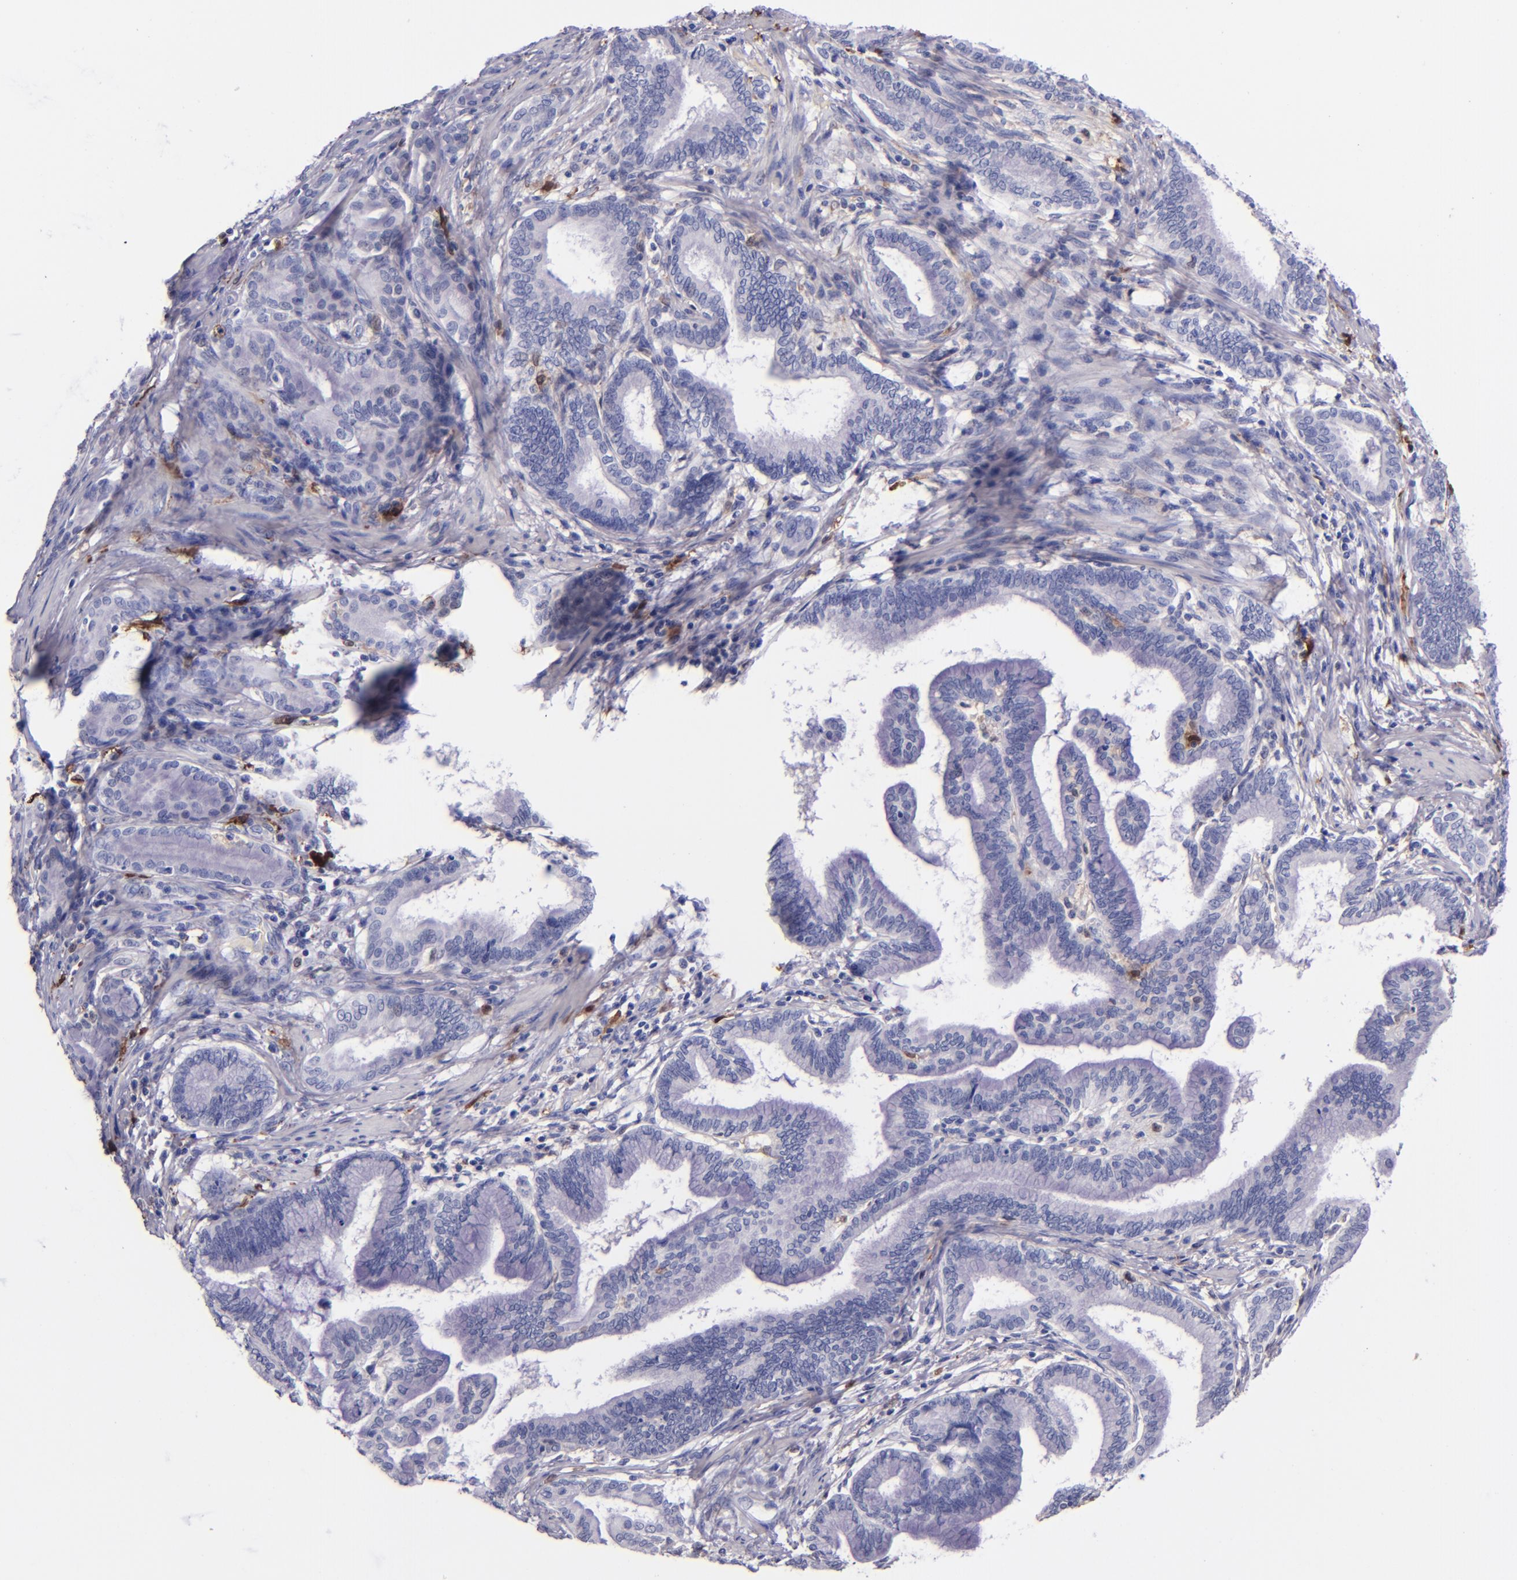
{"staining": {"intensity": "negative", "quantity": "none", "location": "none"}, "tissue": "pancreatic cancer", "cell_type": "Tumor cells", "image_type": "cancer", "snomed": [{"axis": "morphology", "description": "Adenocarcinoma, NOS"}, {"axis": "topography", "description": "Pancreas"}], "caption": "Protein analysis of adenocarcinoma (pancreatic) demonstrates no significant expression in tumor cells.", "gene": "F13A1", "patient": {"sex": "female", "age": 64}}